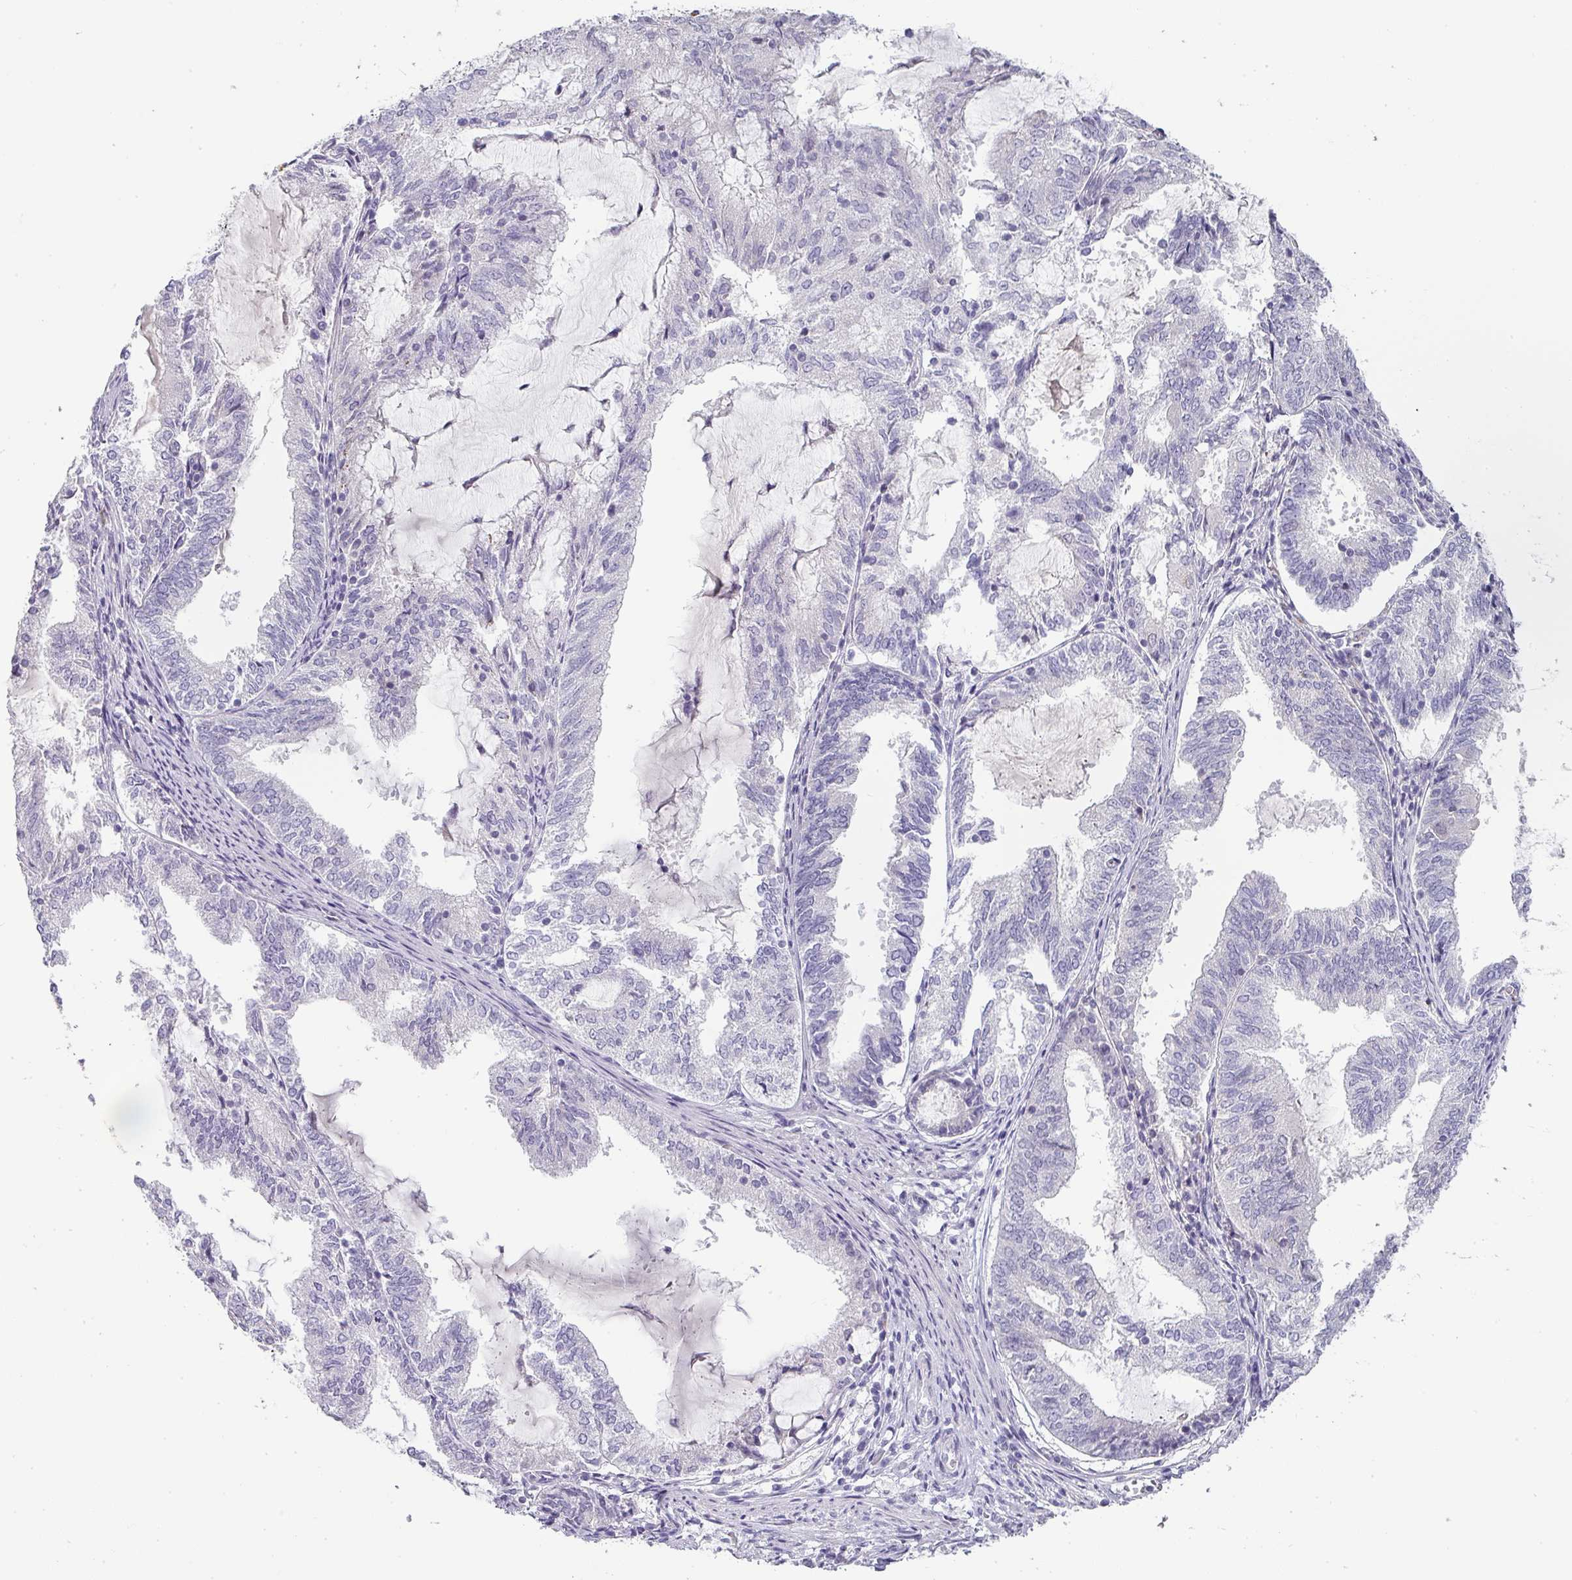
{"staining": {"intensity": "negative", "quantity": "none", "location": "none"}, "tissue": "endometrial cancer", "cell_type": "Tumor cells", "image_type": "cancer", "snomed": [{"axis": "morphology", "description": "Adenocarcinoma, NOS"}, {"axis": "topography", "description": "Endometrium"}], "caption": "This is a photomicrograph of immunohistochemistry (IHC) staining of adenocarcinoma (endometrial), which shows no expression in tumor cells.", "gene": "BTLA", "patient": {"sex": "female", "age": 81}}